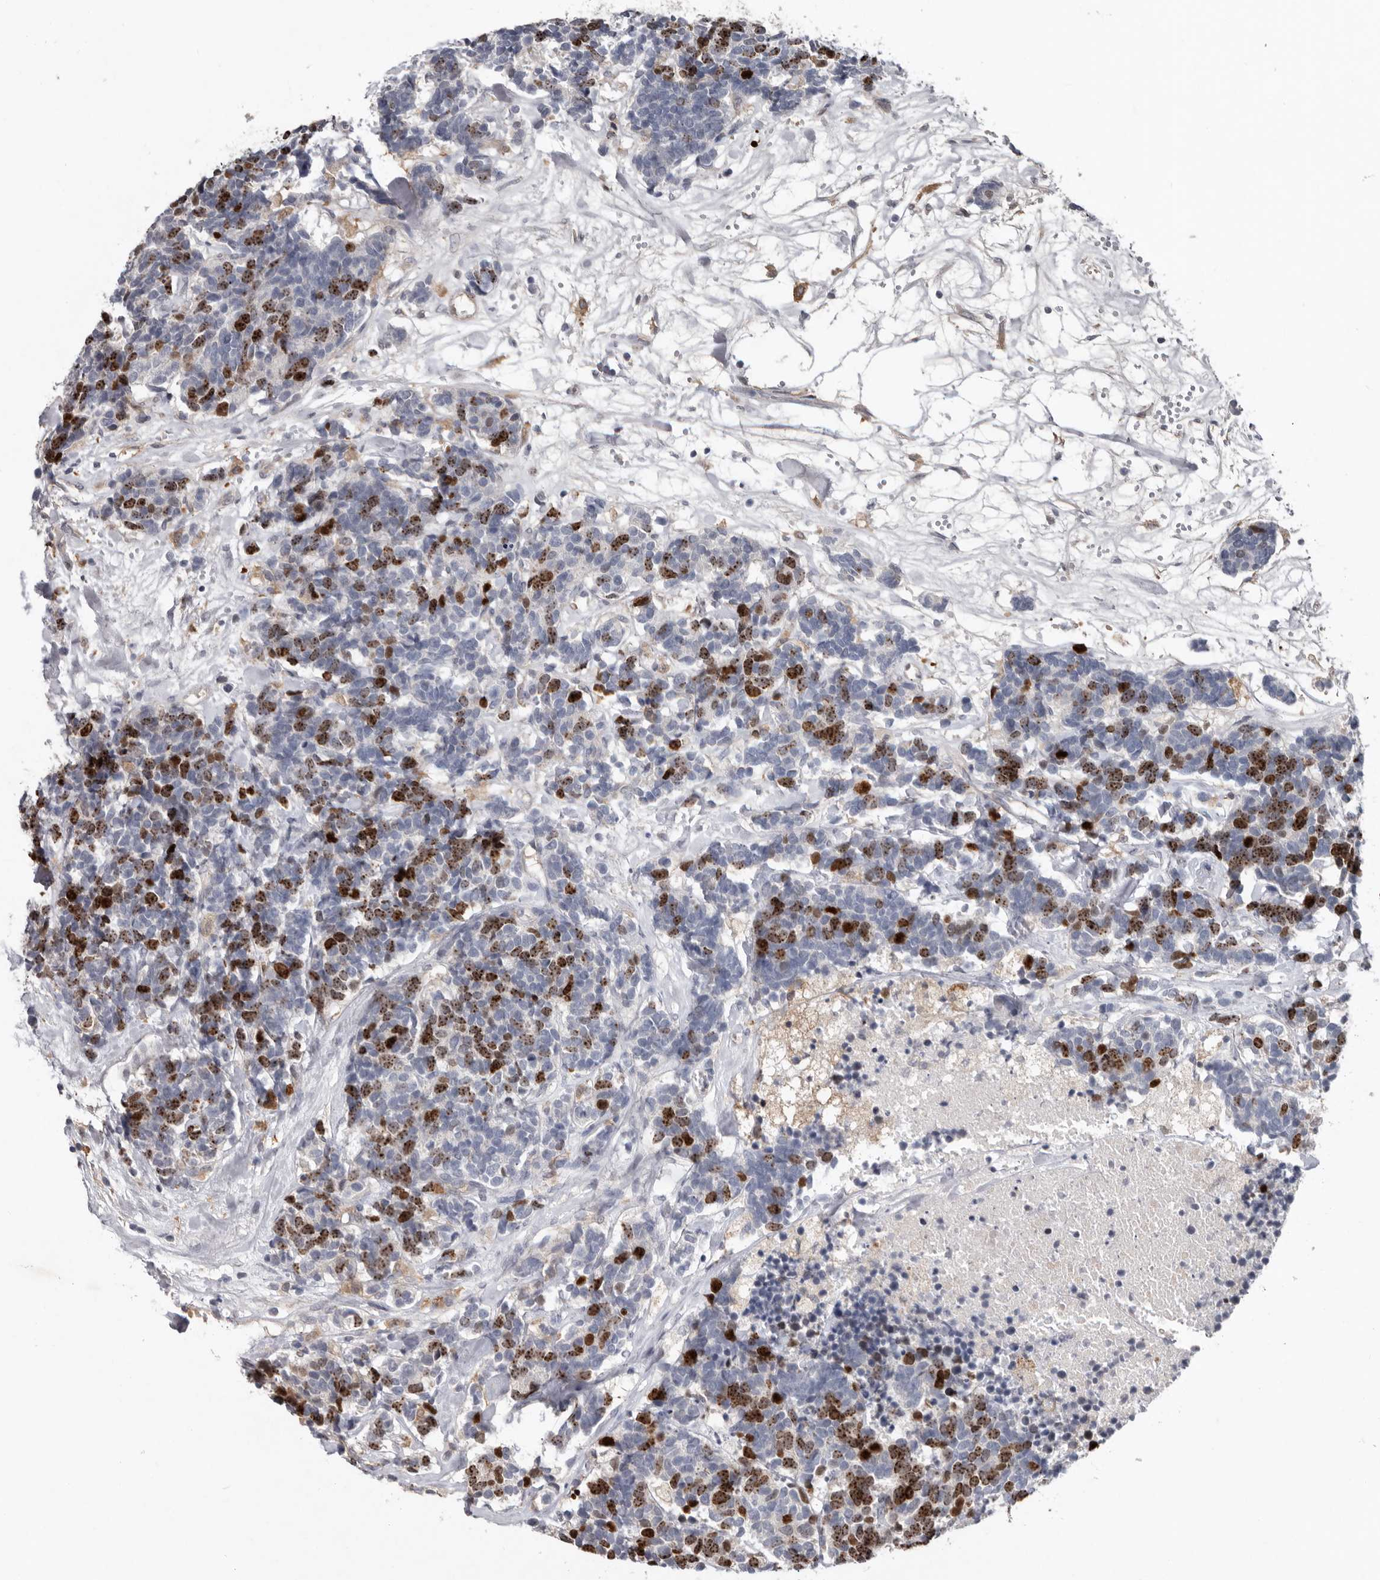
{"staining": {"intensity": "strong", "quantity": "25%-75%", "location": "nuclear"}, "tissue": "carcinoid", "cell_type": "Tumor cells", "image_type": "cancer", "snomed": [{"axis": "morphology", "description": "Carcinoma, NOS"}, {"axis": "morphology", "description": "Carcinoid, malignant, NOS"}, {"axis": "topography", "description": "Urinary bladder"}], "caption": "High-power microscopy captured an IHC image of carcinoma, revealing strong nuclear positivity in approximately 25%-75% of tumor cells.", "gene": "CDCA8", "patient": {"sex": "male", "age": 57}}